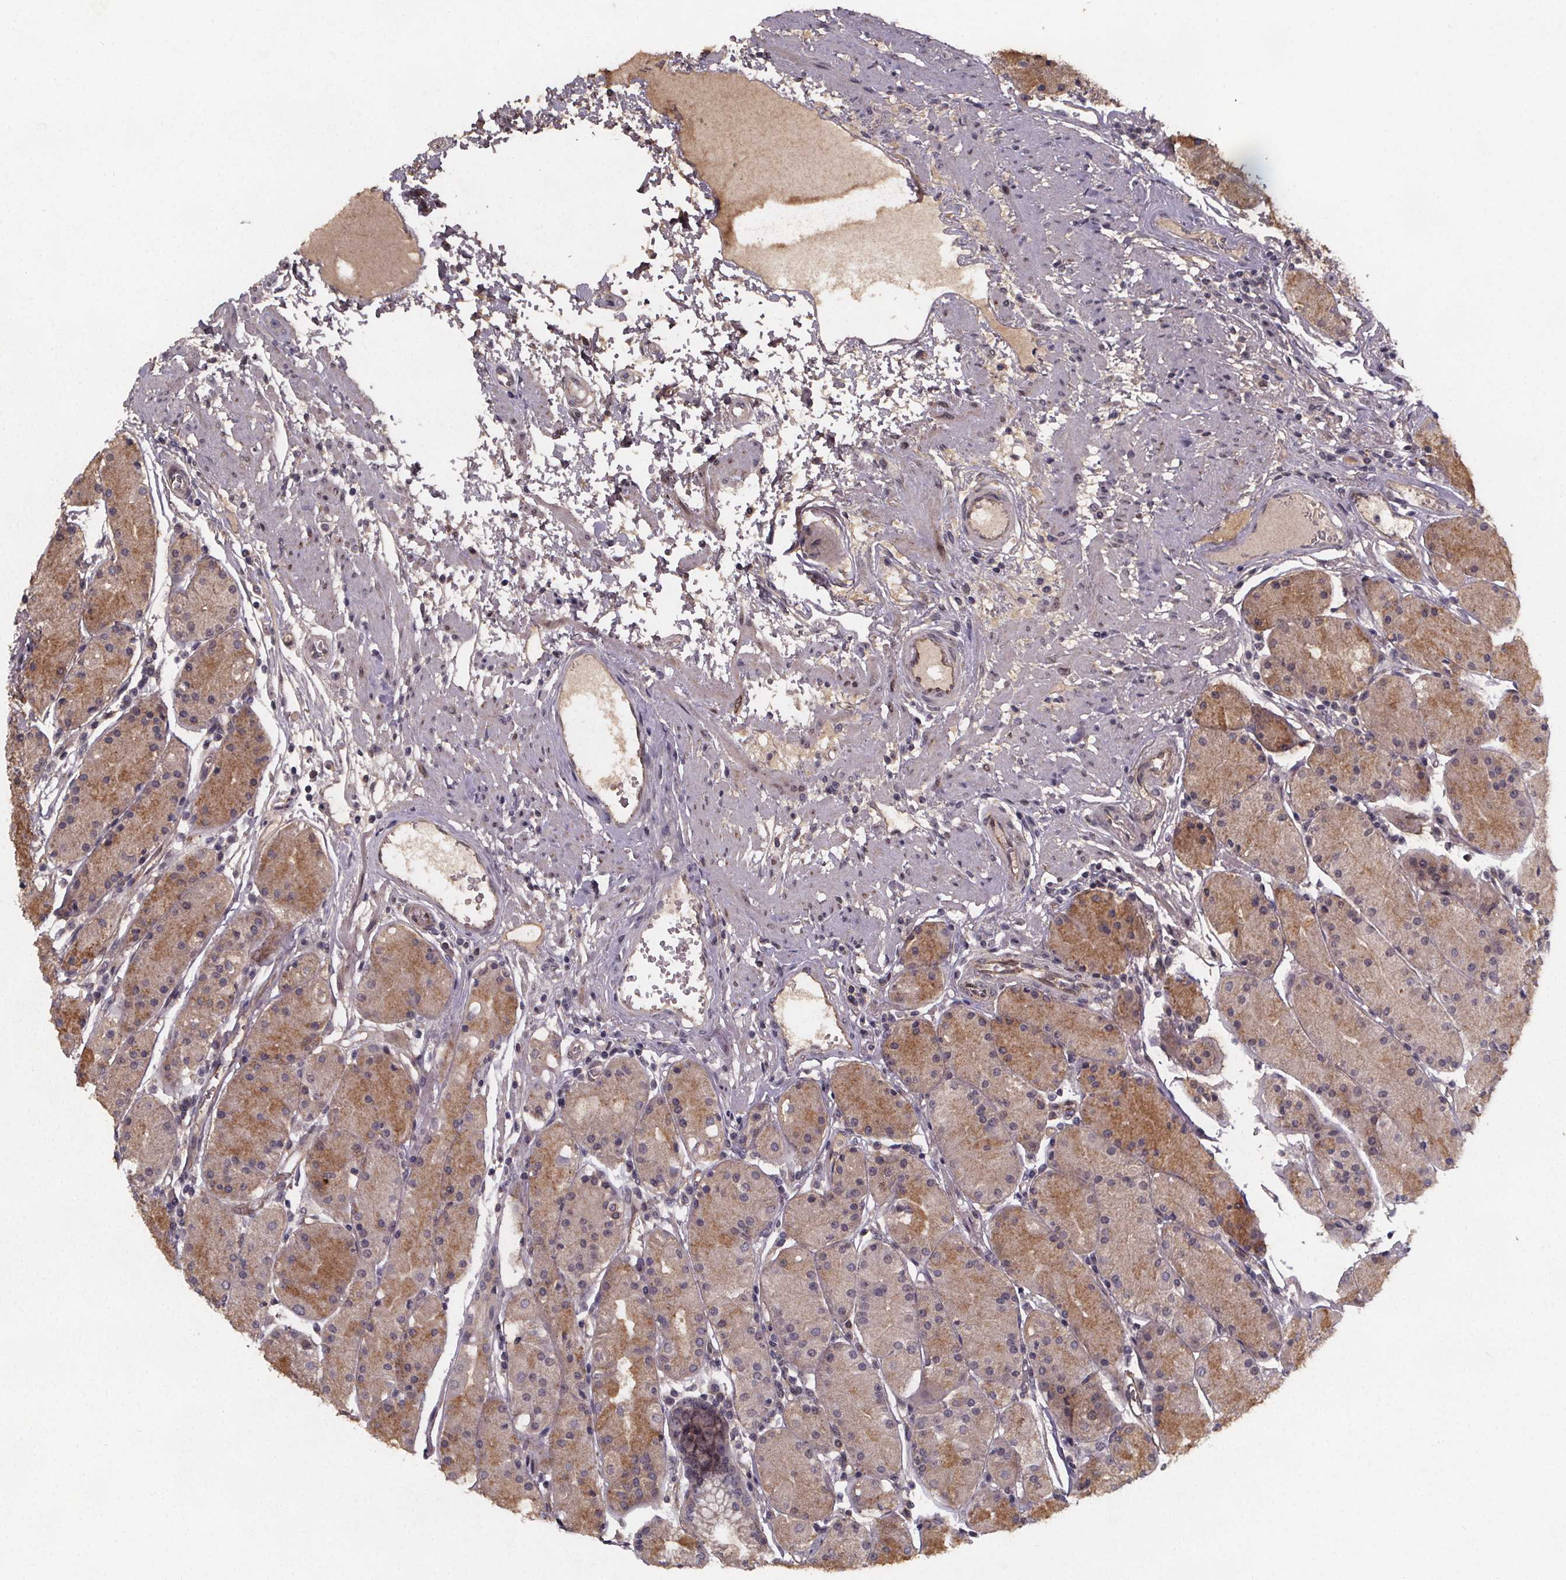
{"staining": {"intensity": "moderate", "quantity": "25%-75%", "location": "cytoplasmic/membranous"}, "tissue": "stomach", "cell_type": "Glandular cells", "image_type": "normal", "snomed": [{"axis": "morphology", "description": "Normal tissue, NOS"}, {"axis": "topography", "description": "Stomach, upper"}], "caption": "About 25%-75% of glandular cells in normal stomach reveal moderate cytoplasmic/membranous protein expression as visualized by brown immunohistochemical staining.", "gene": "PIERCE2", "patient": {"sex": "male", "age": 69}}